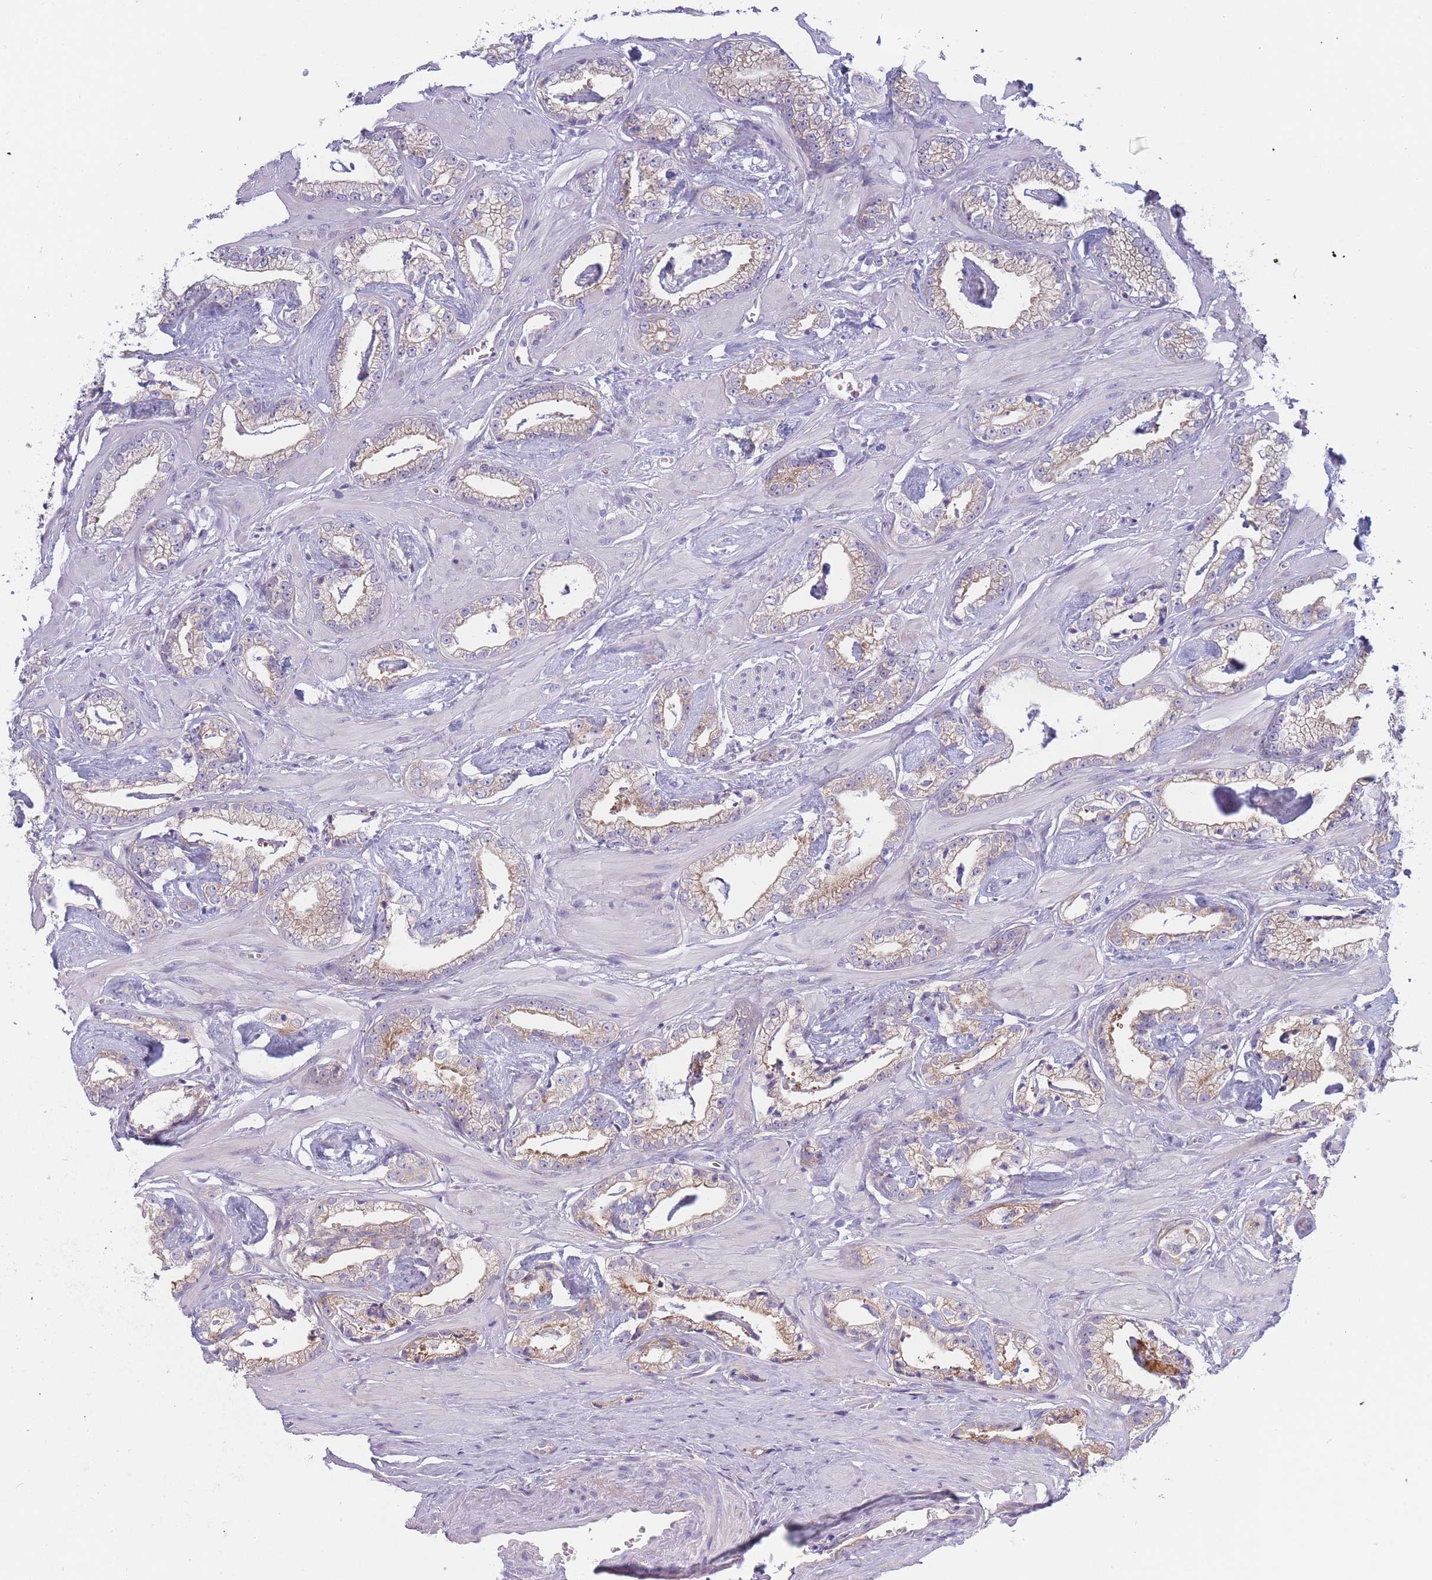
{"staining": {"intensity": "weak", "quantity": "25%-75%", "location": "cytoplasmic/membranous"}, "tissue": "prostate cancer", "cell_type": "Tumor cells", "image_type": "cancer", "snomed": [{"axis": "morphology", "description": "Adenocarcinoma, Low grade"}, {"axis": "topography", "description": "Prostate"}], "caption": "Human prostate low-grade adenocarcinoma stained for a protein (brown) reveals weak cytoplasmic/membranous positive expression in approximately 25%-75% of tumor cells.", "gene": "NDUFAF6", "patient": {"sex": "male", "age": 60}}